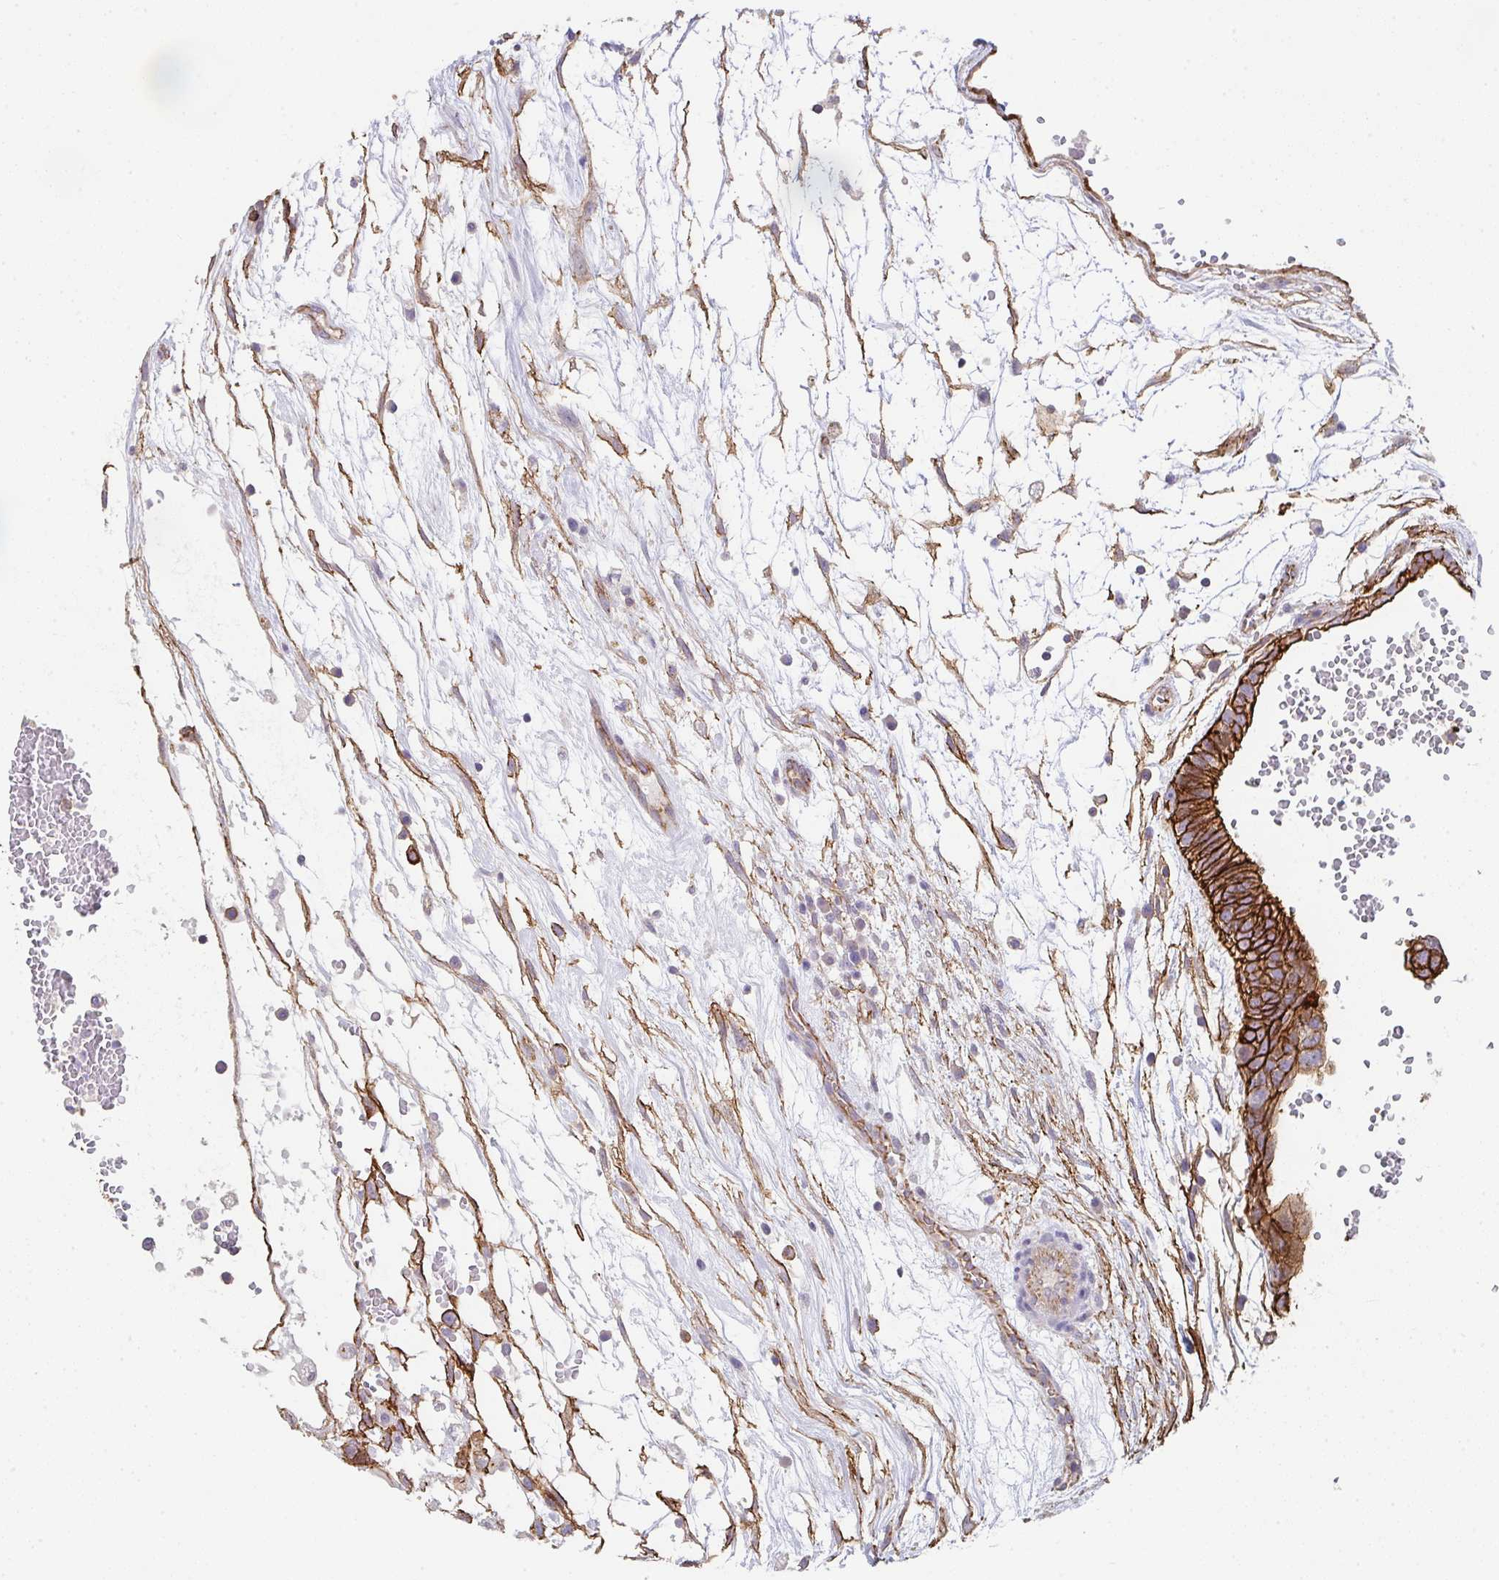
{"staining": {"intensity": "strong", "quantity": ">75%", "location": "cytoplasmic/membranous"}, "tissue": "testis cancer", "cell_type": "Tumor cells", "image_type": "cancer", "snomed": [{"axis": "morphology", "description": "Carcinoma, Embryonal, NOS"}, {"axis": "topography", "description": "Testis"}], "caption": "Brown immunohistochemical staining in human embryonal carcinoma (testis) reveals strong cytoplasmic/membranous staining in approximately >75% of tumor cells.", "gene": "DBN1", "patient": {"sex": "male", "age": 32}}